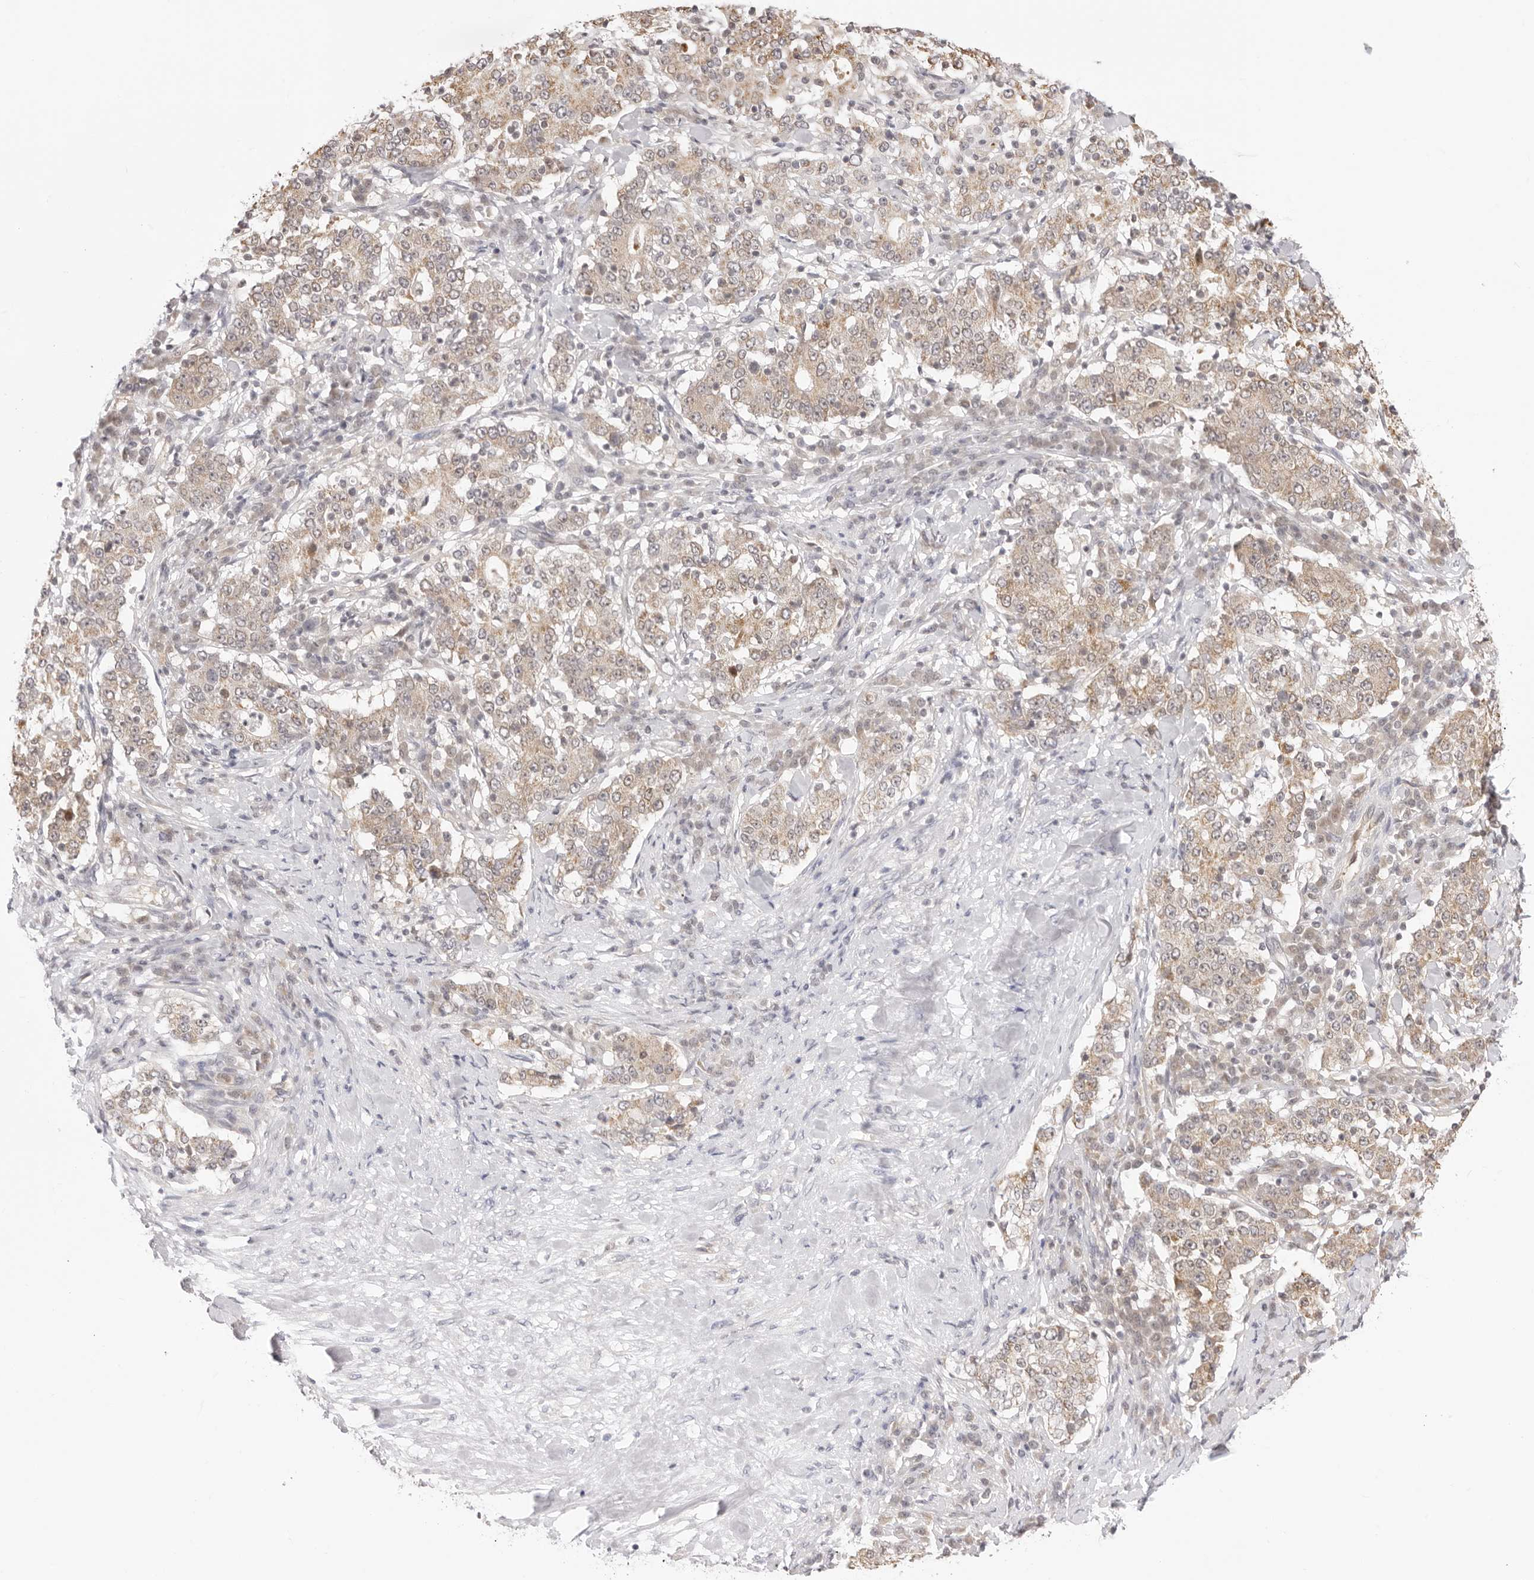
{"staining": {"intensity": "weak", "quantity": ">75%", "location": "cytoplasmic/membranous"}, "tissue": "stomach cancer", "cell_type": "Tumor cells", "image_type": "cancer", "snomed": [{"axis": "morphology", "description": "Adenocarcinoma, NOS"}, {"axis": "topography", "description": "Stomach"}], "caption": "Immunohistochemistry of stomach adenocarcinoma shows low levels of weak cytoplasmic/membranous staining in about >75% of tumor cells. (IHC, brightfield microscopy, high magnification).", "gene": "FDPS", "patient": {"sex": "male", "age": 59}}